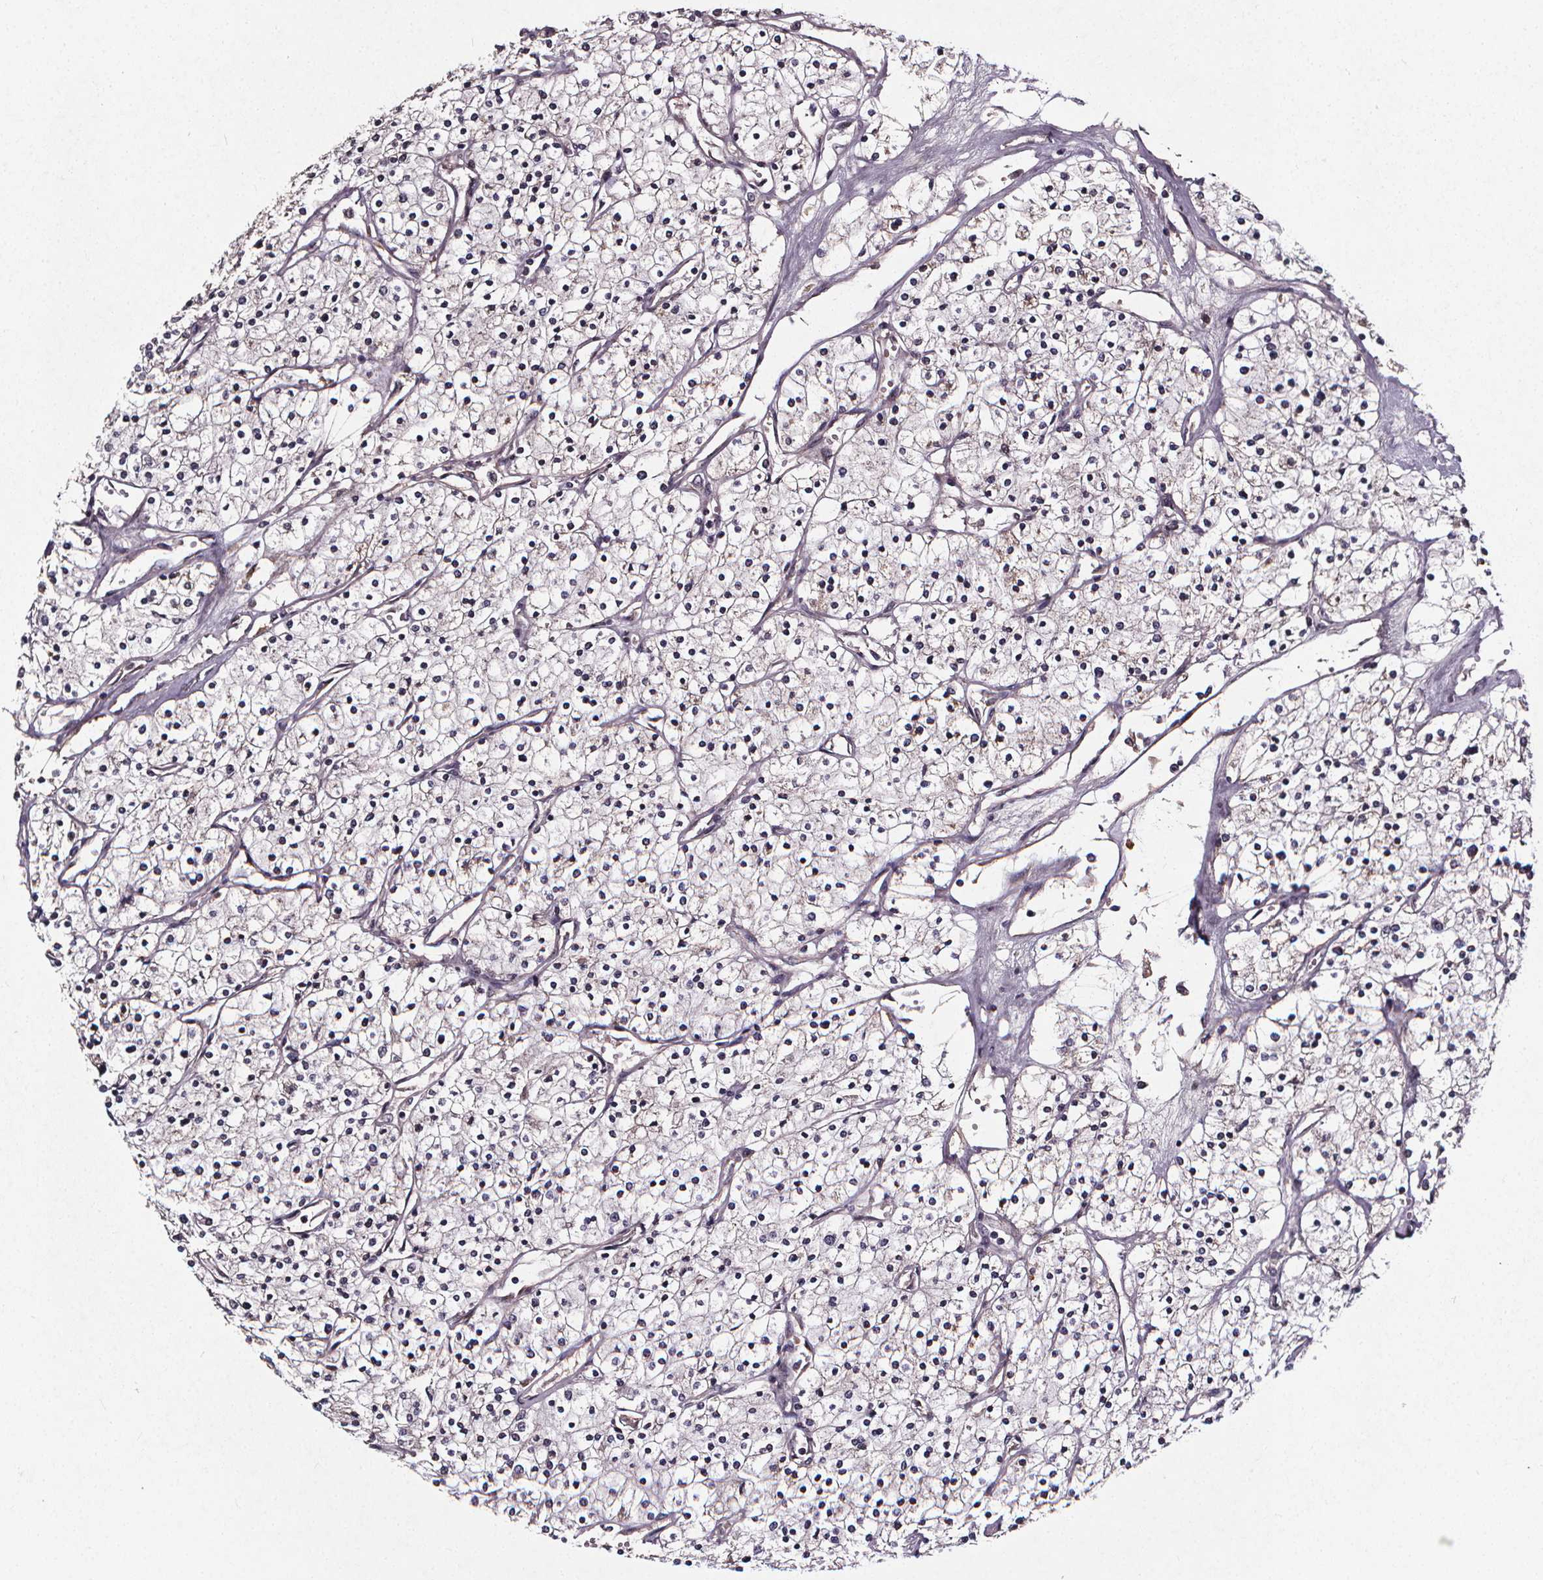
{"staining": {"intensity": "negative", "quantity": "none", "location": "none"}, "tissue": "renal cancer", "cell_type": "Tumor cells", "image_type": "cancer", "snomed": [{"axis": "morphology", "description": "Adenocarcinoma, NOS"}, {"axis": "topography", "description": "Kidney"}], "caption": "An immunohistochemistry (IHC) micrograph of adenocarcinoma (renal) is shown. There is no staining in tumor cells of adenocarcinoma (renal). (DAB (3,3'-diaminobenzidine) immunohistochemistry visualized using brightfield microscopy, high magnification).", "gene": "SPAG8", "patient": {"sex": "male", "age": 80}}